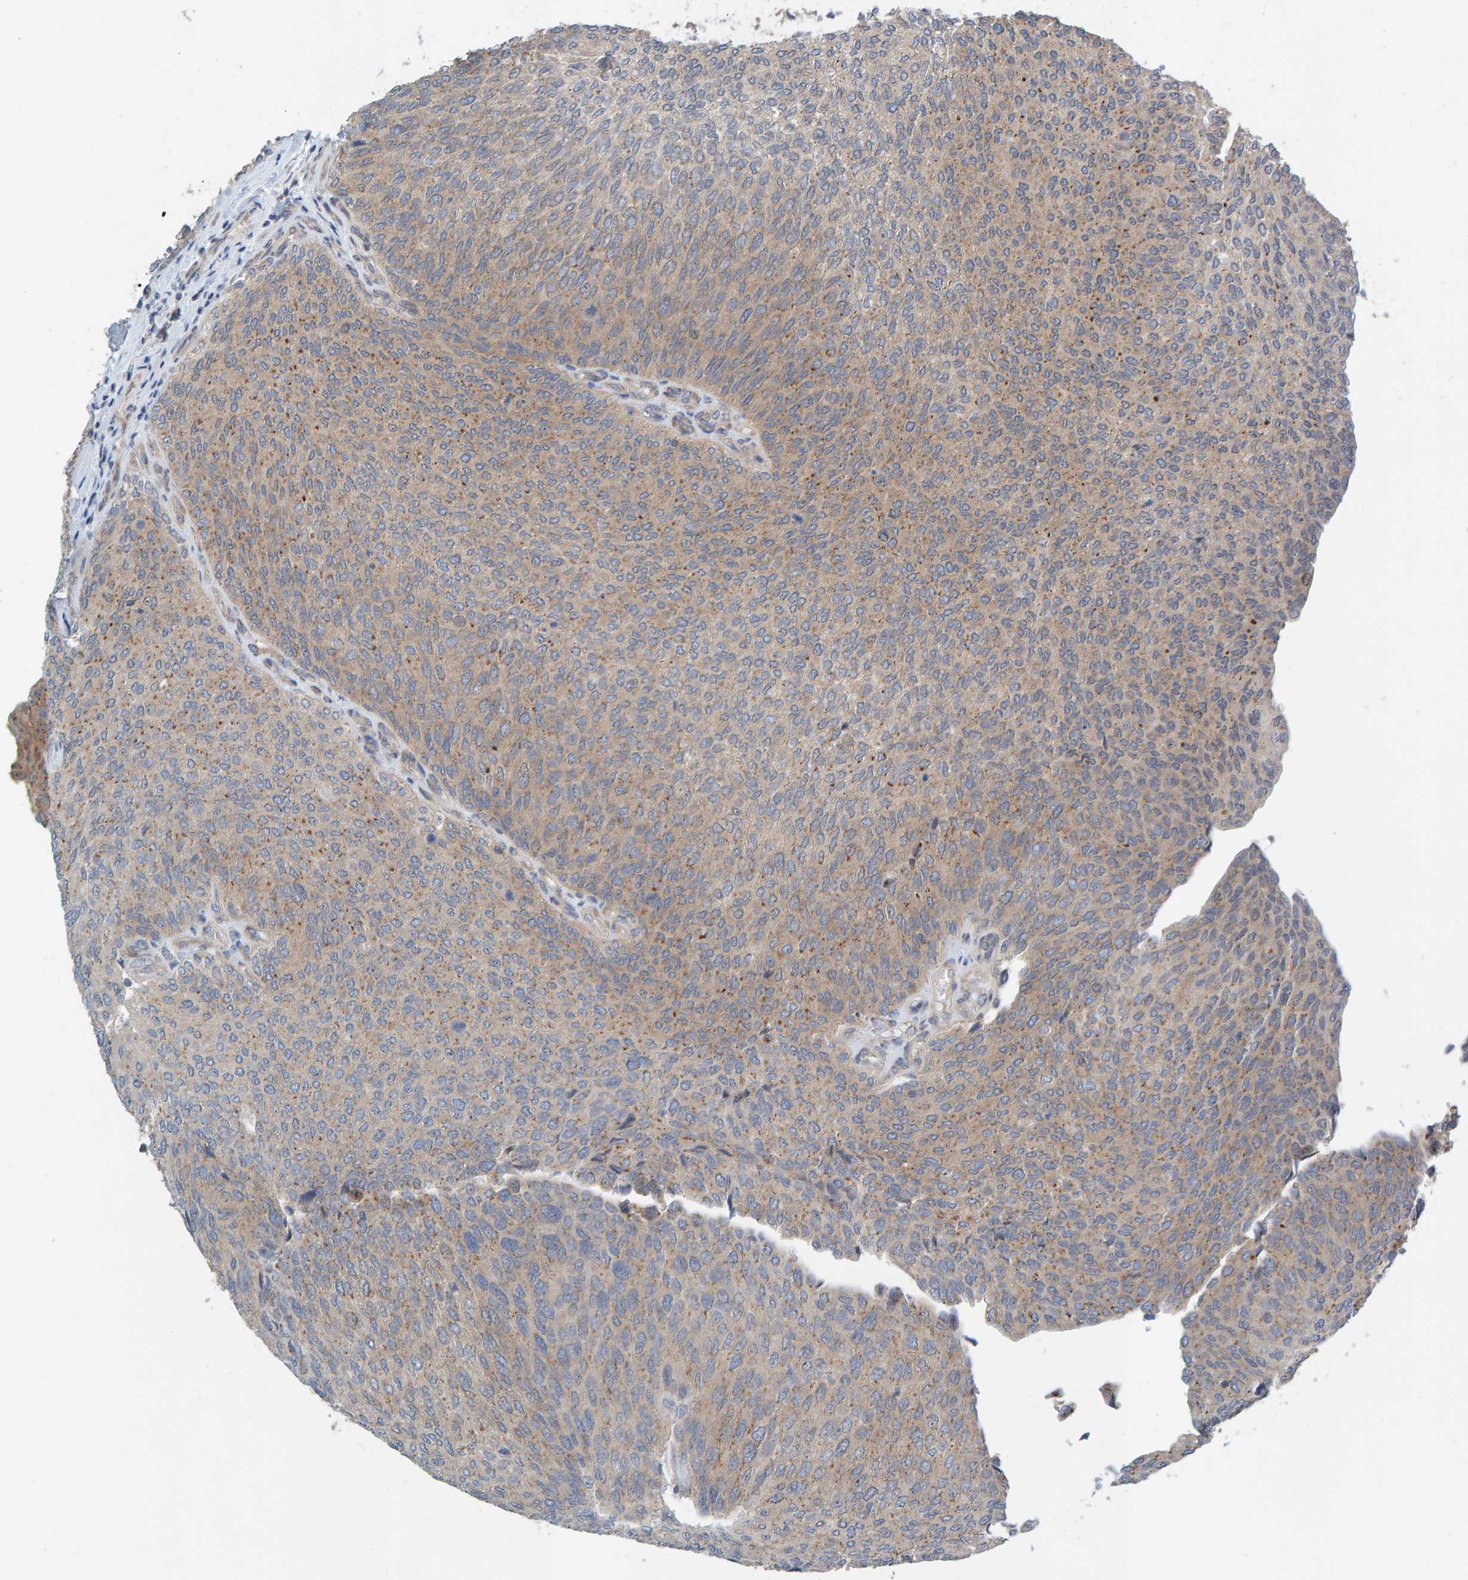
{"staining": {"intensity": "weak", "quantity": ">75%", "location": "cytoplasmic/membranous"}, "tissue": "urothelial cancer", "cell_type": "Tumor cells", "image_type": "cancer", "snomed": [{"axis": "morphology", "description": "Urothelial carcinoma, Low grade"}, {"axis": "topography", "description": "Urinary bladder"}], "caption": "Immunohistochemistry (DAB (3,3'-diaminobenzidine)) staining of human low-grade urothelial carcinoma shows weak cytoplasmic/membranous protein expression in about >75% of tumor cells.", "gene": "CCM2", "patient": {"sex": "female", "age": 79}}